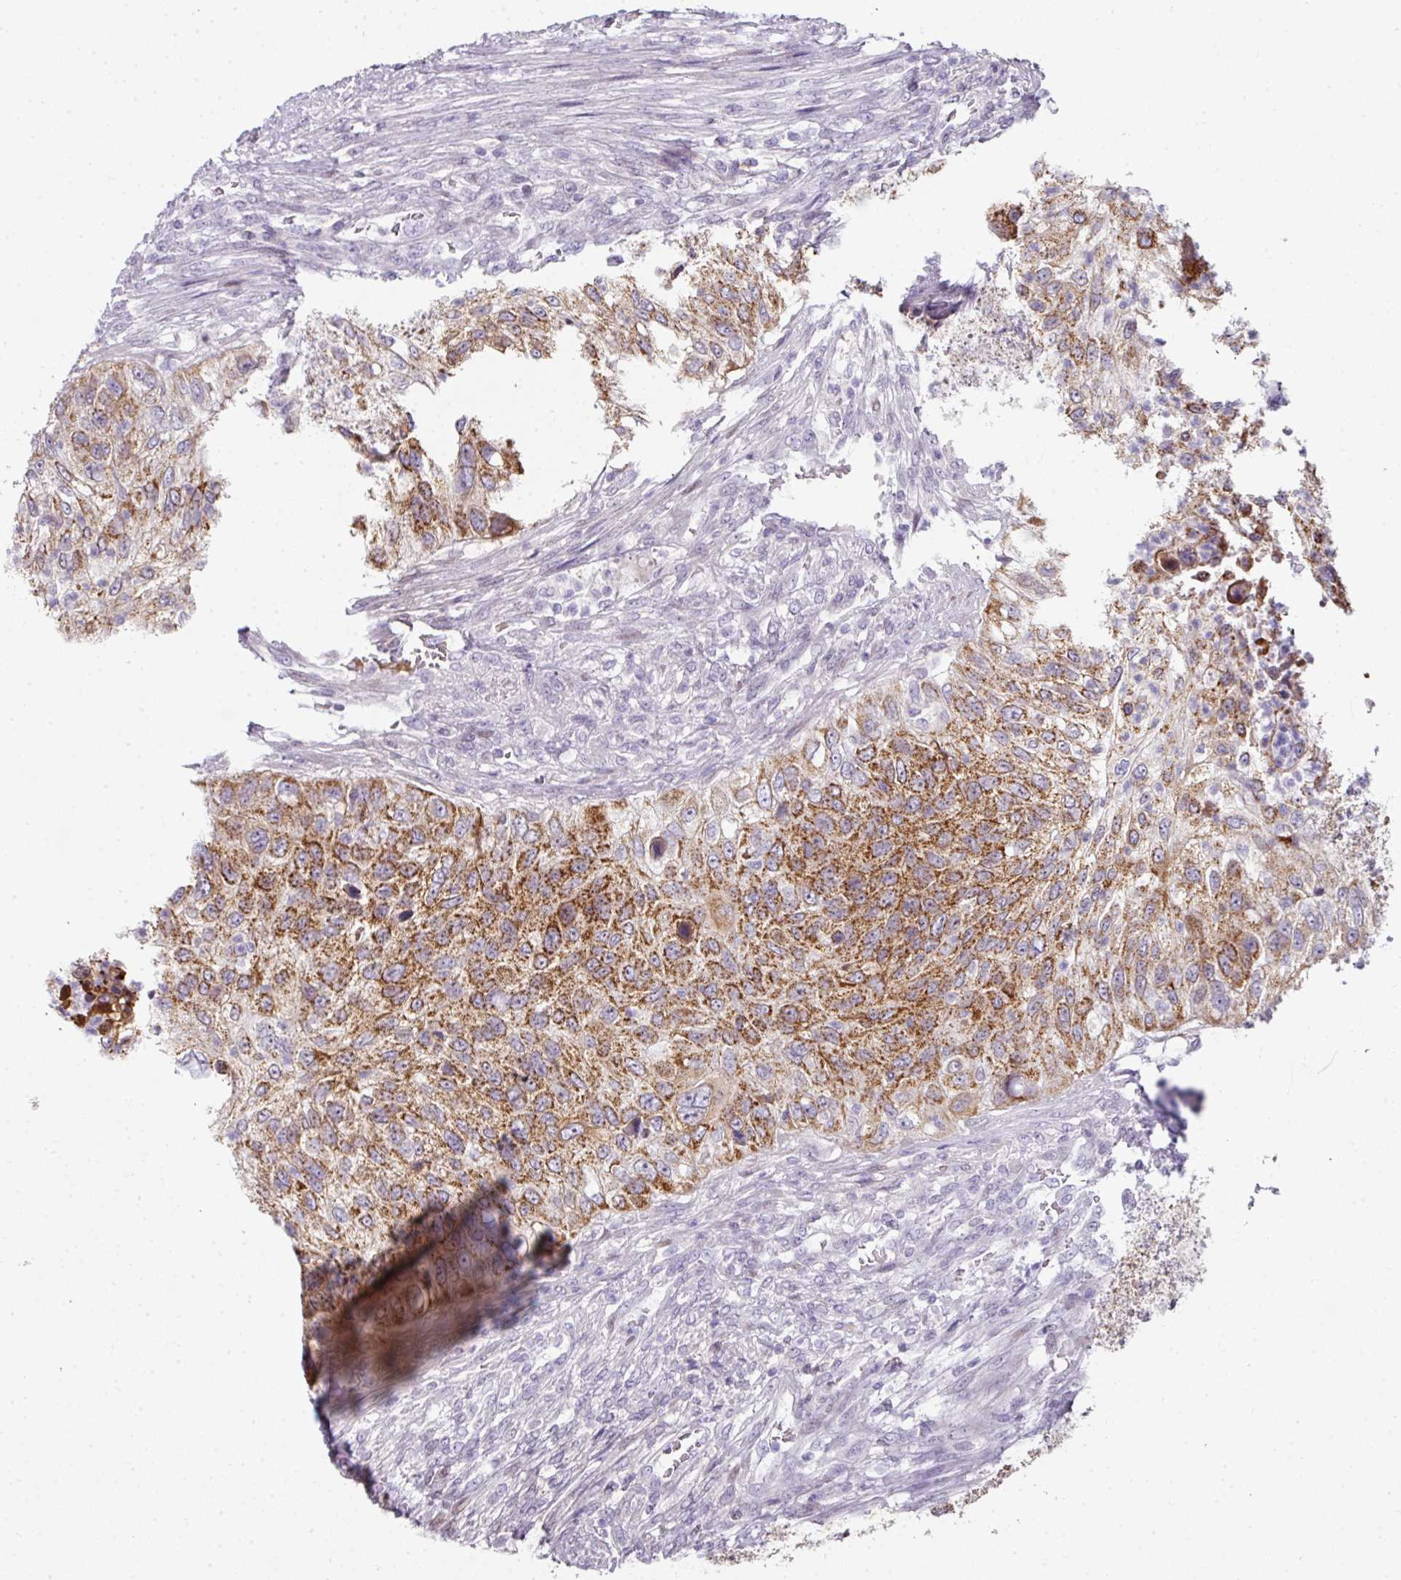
{"staining": {"intensity": "moderate", "quantity": ">75%", "location": "cytoplasmic/membranous"}, "tissue": "urothelial cancer", "cell_type": "Tumor cells", "image_type": "cancer", "snomed": [{"axis": "morphology", "description": "Urothelial carcinoma, High grade"}, {"axis": "topography", "description": "Urinary bladder"}], "caption": "A brown stain labels moderate cytoplasmic/membranous positivity of a protein in human urothelial cancer tumor cells. Immunohistochemistry stains the protein of interest in brown and the nuclei are stained blue.", "gene": "ANKRD18A", "patient": {"sex": "female", "age": 60}}